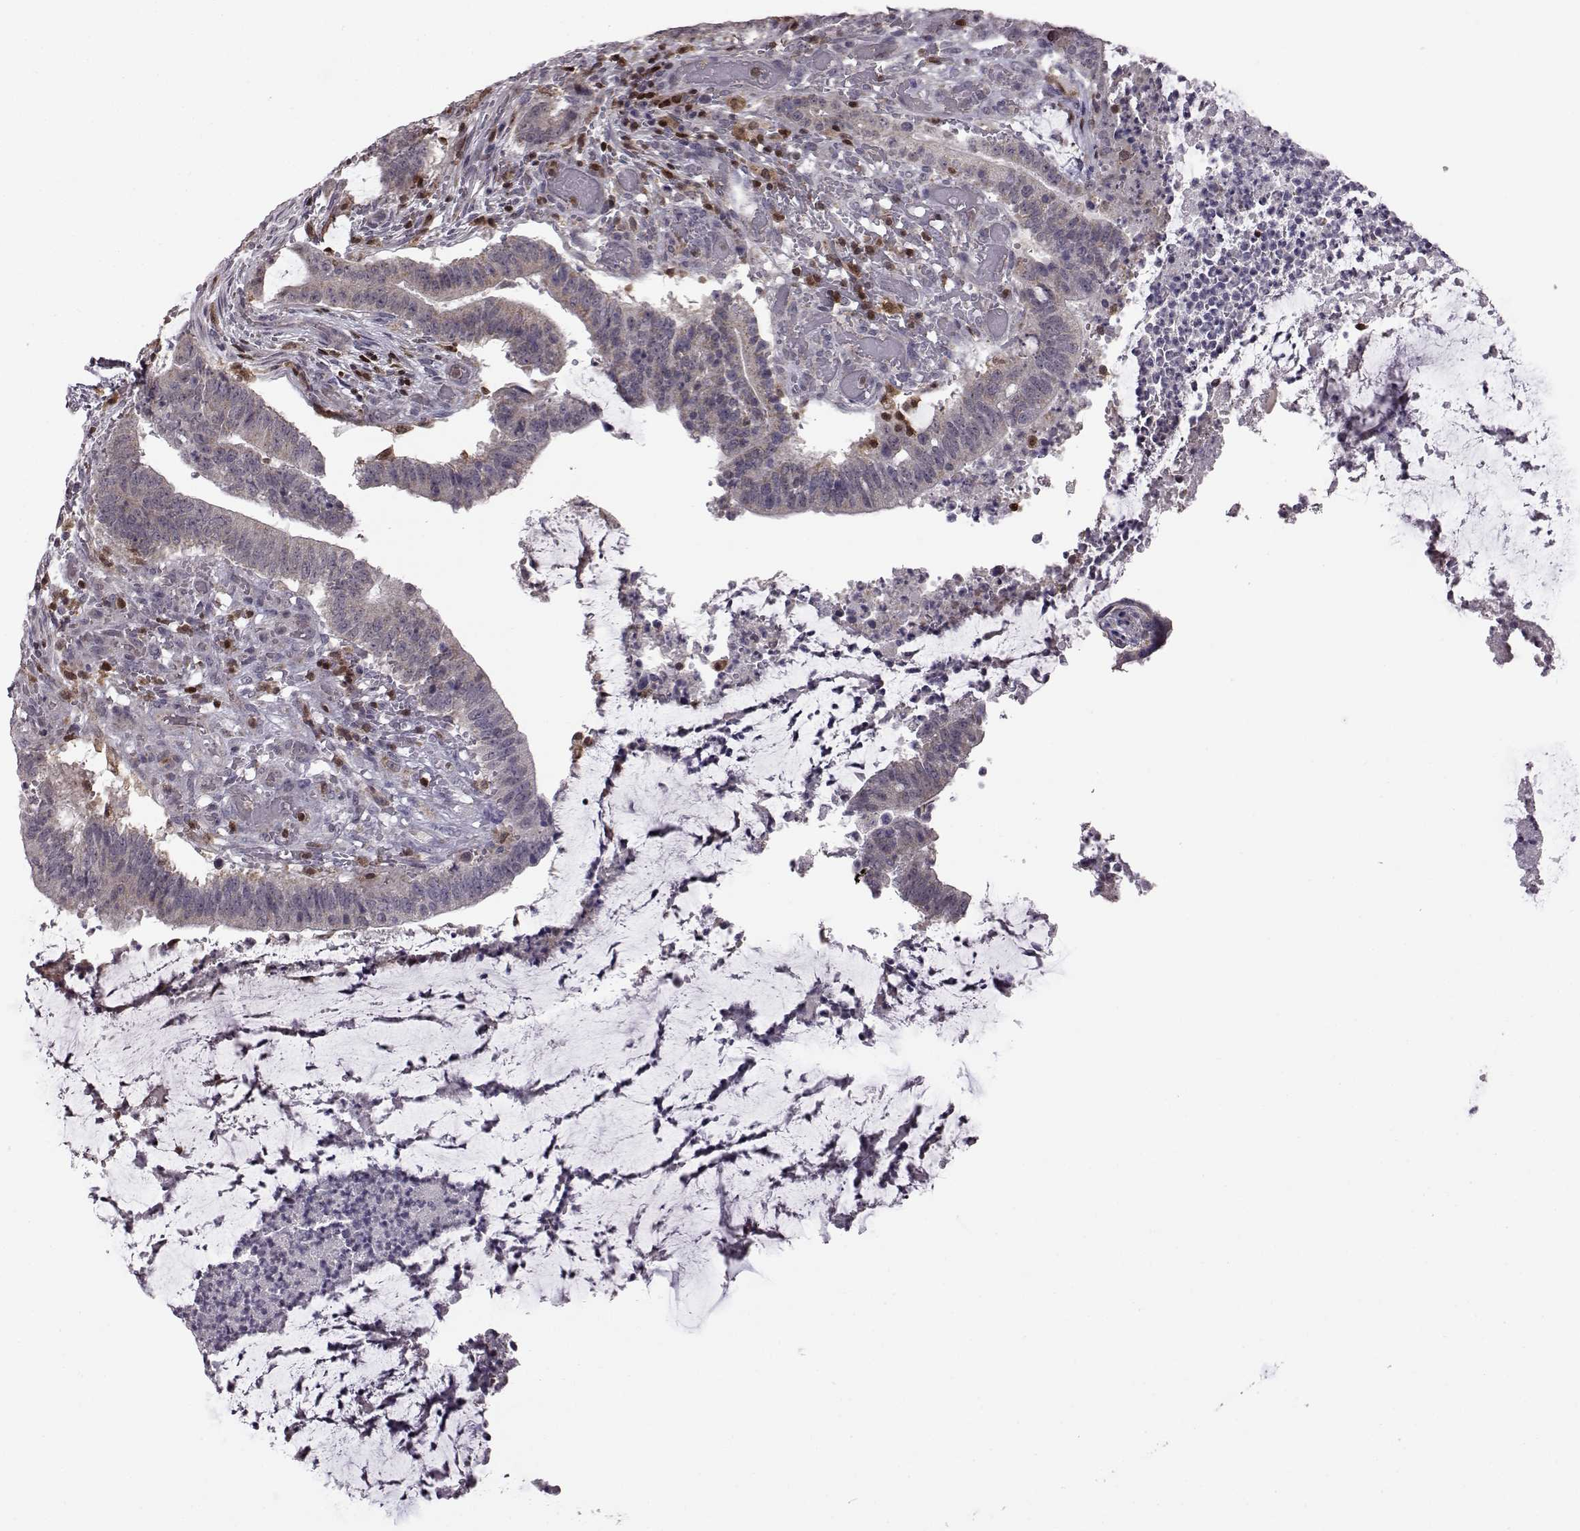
{"staining": {"intensity": "negative", "quantity": "none", "location": "none"}, "tissue": "colorectal cancer", "cell_type": "Tumor cells", "image_type": "cancer", "snomed": [{"axis": "morphology", "description": "Adenocarcinoma, NOS"}, {"axis": "topography", "description": "Colon"}], "caption": "Tumor cells are negative for protein expression in human adenocarcinoma (colorectal).", "gene": "DOK2", "patient": {"sex": "female", "age": 43}}